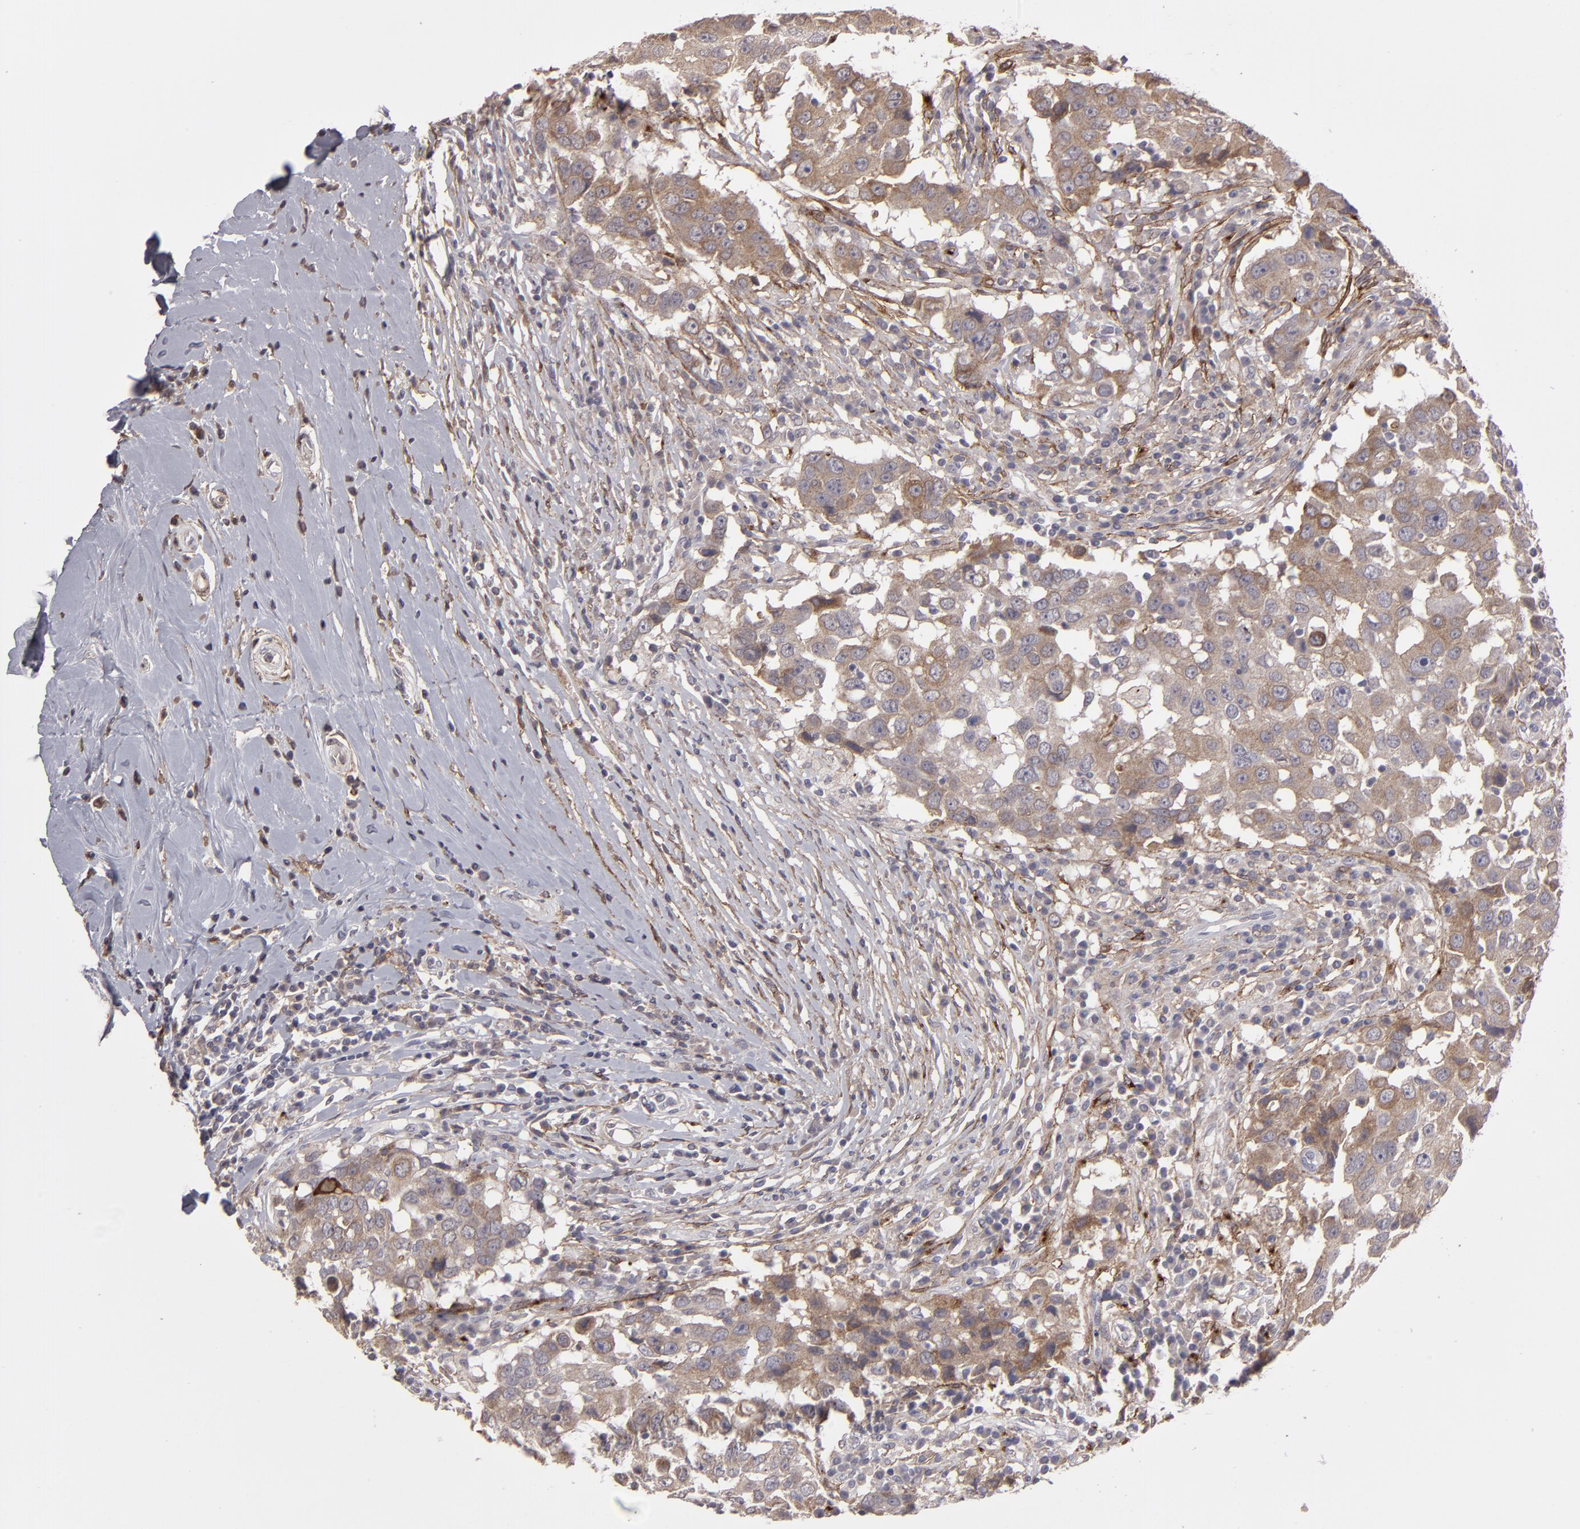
{"staining": {"intensity": "moderate", "quantity": "25%-75%", "location": "cytoplasmic/membranous"}, "tissue": "breast cancer", "cell_type": "Tumor cells", "image_type": "cancer", "snomed": [{"axis": "morphology", "description": "Duct carcinoma"}, {"axis": "topography", "description": "Breast"}], "caption": "A micrograph showing moderate cytoplasmic/membranous positivity in approximately 25%-75% of tumor cells in breast cancer, as visualized by brown immunohistochemical staining.", "gene": "ITGB5", "patient": {"sex": "female", "age": 27}}